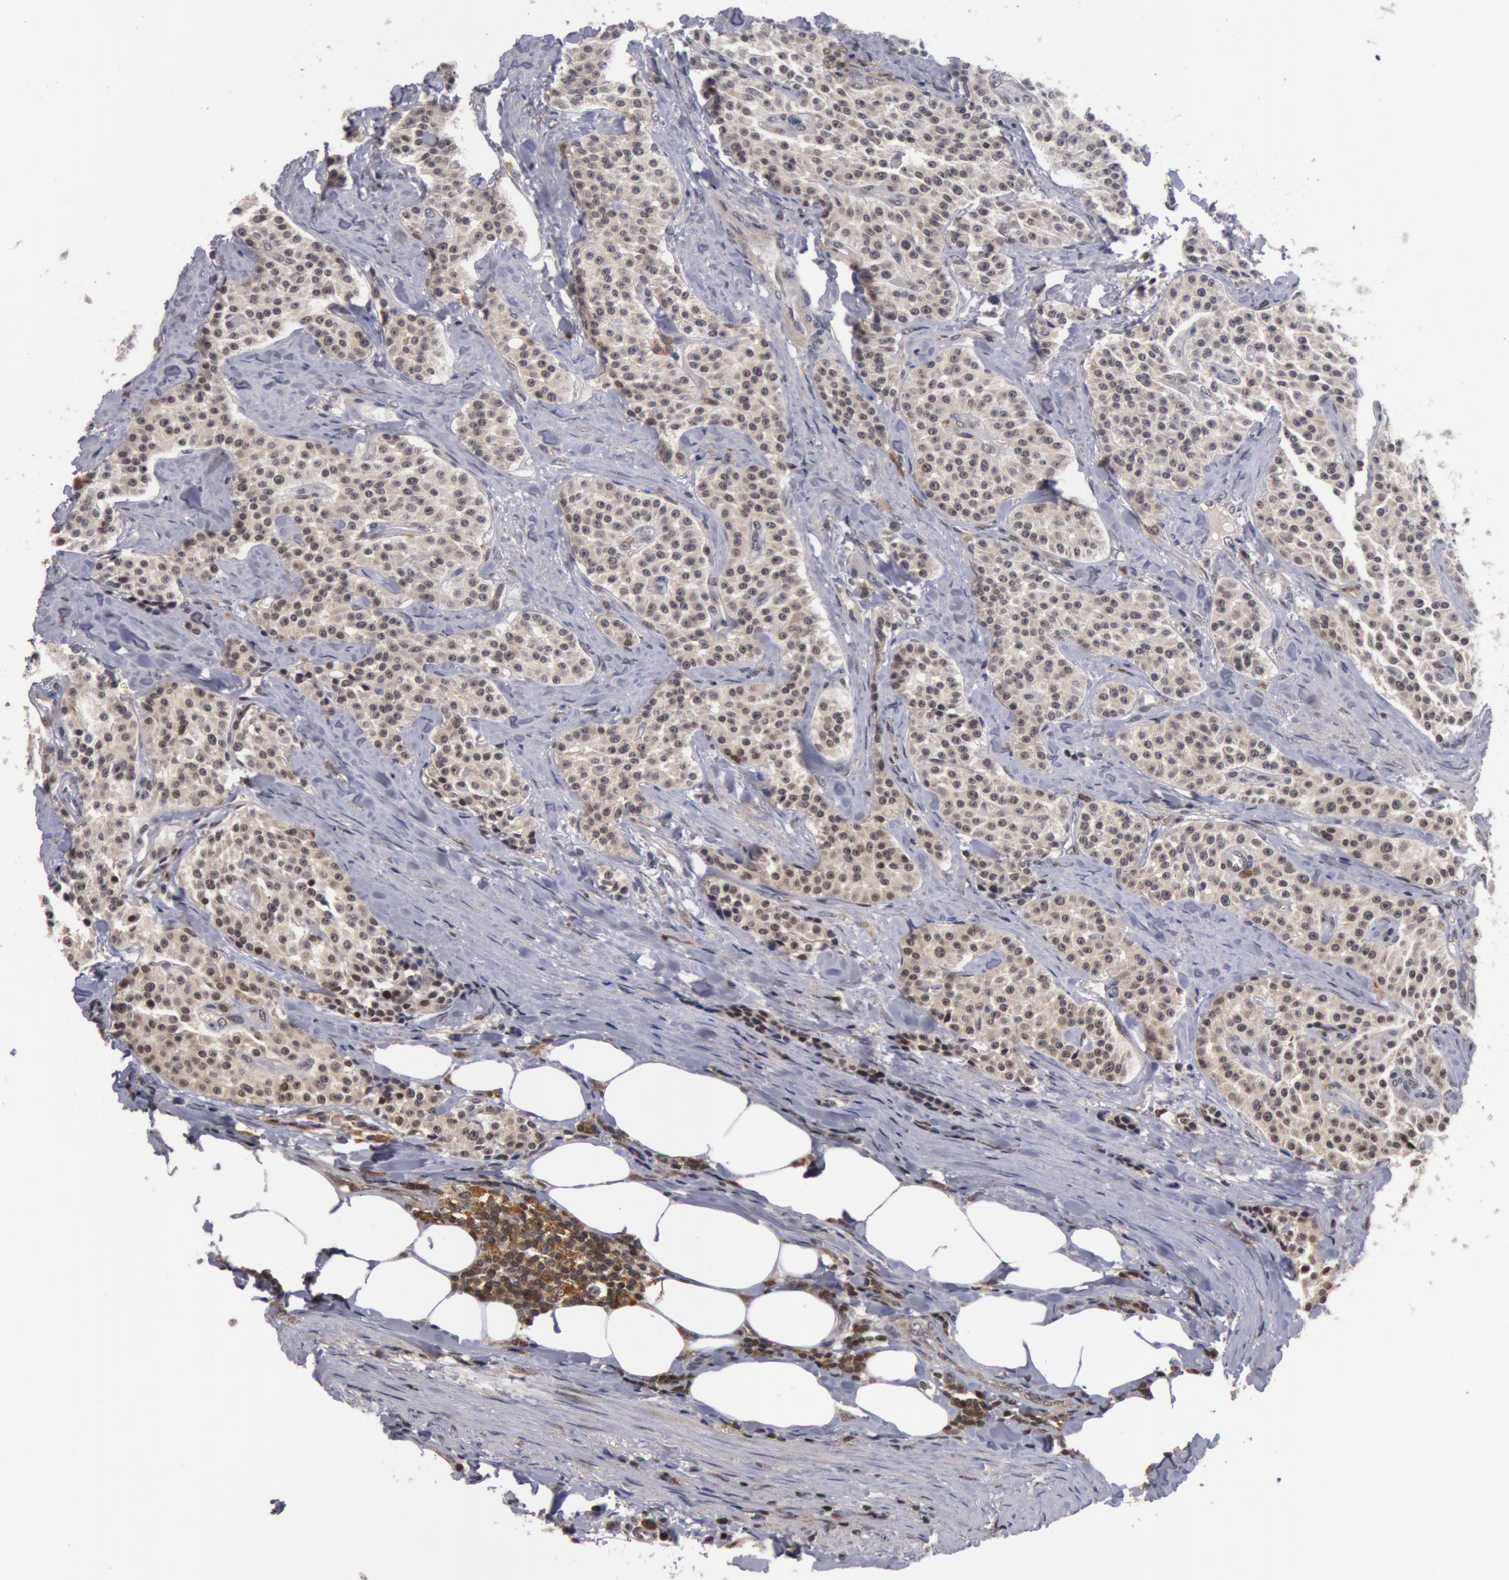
{"staining": {"intensity": "weak", "quantity": "<25%", "location": "nuclear"}, "tissue": "carcinoid", "cell_type": "Tumor cells", "image_type": "cancer", "snomed": [{"axis": "morphology", "description": "Carcinoid, malignant, NOS"}, {"axis": "topography", "description": "Stomach"}], "caption": "The immunohistochemistry (IHC) photomicrograph has no significant staining in tumor cells of carcinoid tissue.", "gene": "ZNF350", "patient": {"sex": "female", "age": 76}}